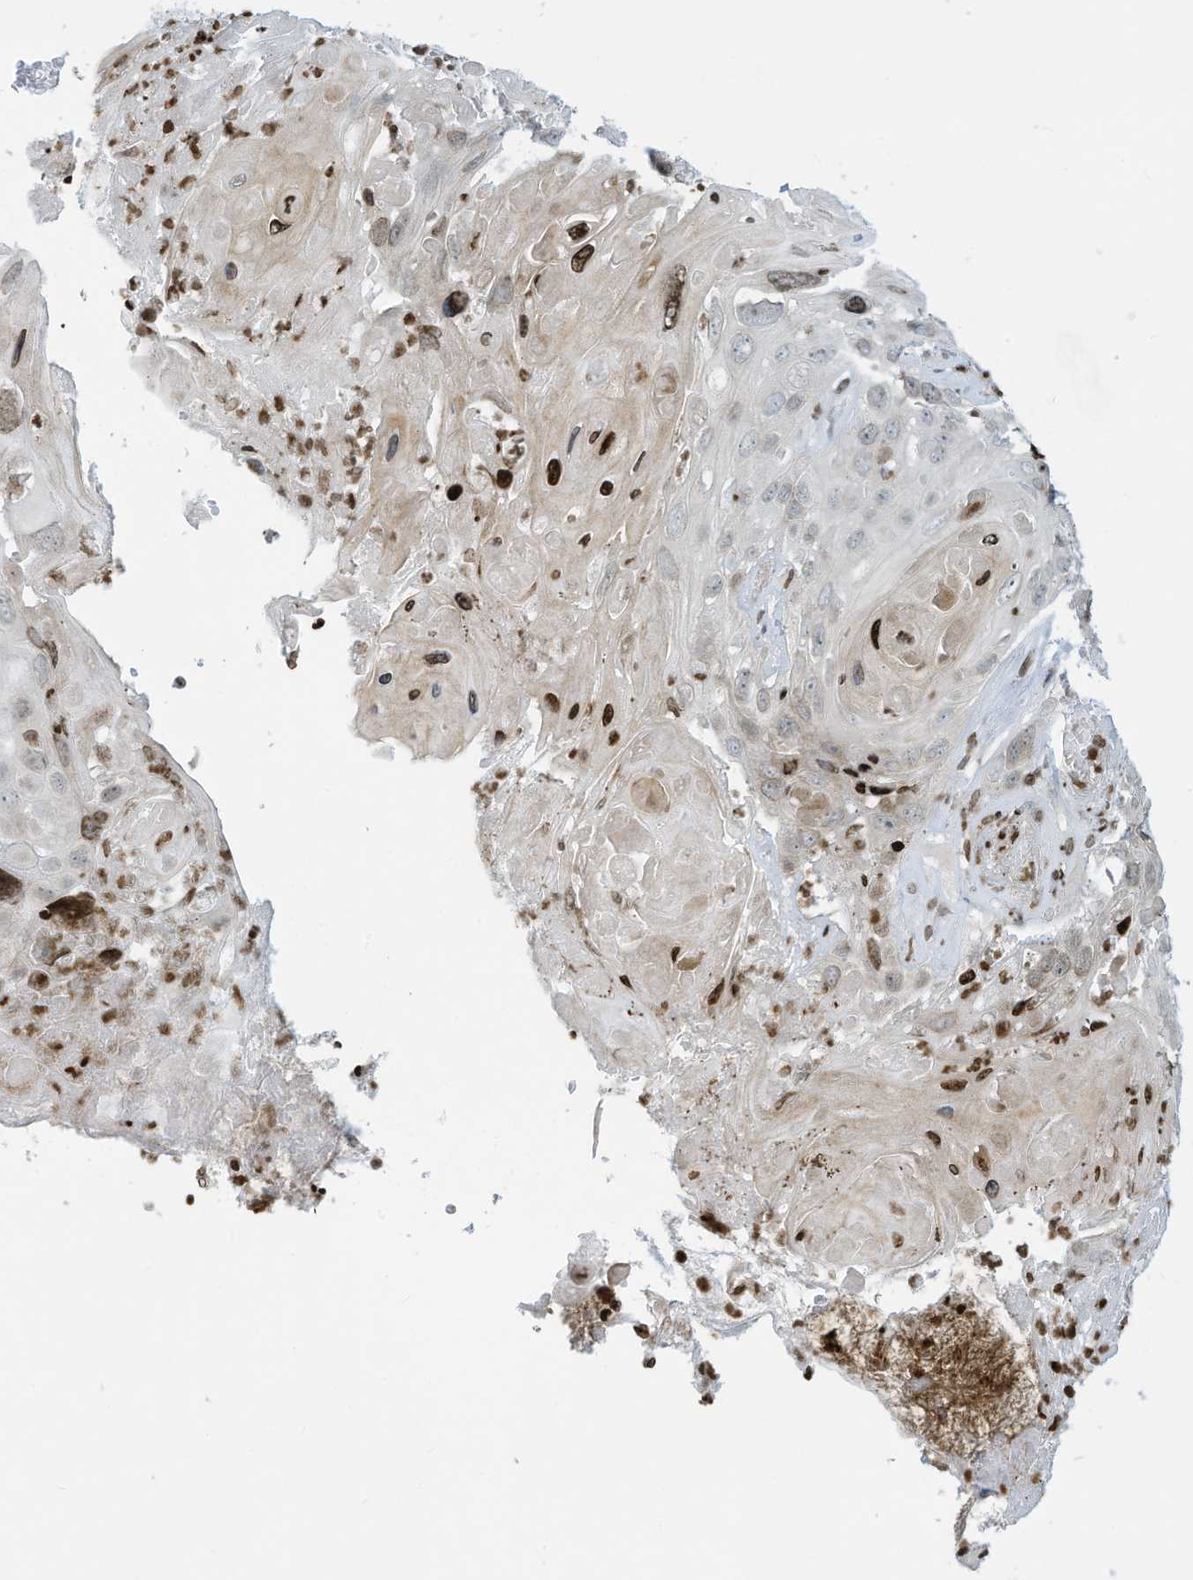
{"staining": {"intensity": "negative", "quantity": "none", "location": "none"}, "tissue": "skin cancer", "cell_type": "Tumor cells", "image_type": "cancer", "snomed": [{"axis": "morphology", "description": "Squamous cell carcinoma, NOS"}, {"axis": "topography", "description": "Skin"}], "caption": "Immunohistochemical staining of human squamous cell carcinoma (skin) reveals no significant staining in tumor cells. Nuclei are stained in blue.", "gene": "ADI1", "patient": {"sex": "male", "age": 55}}